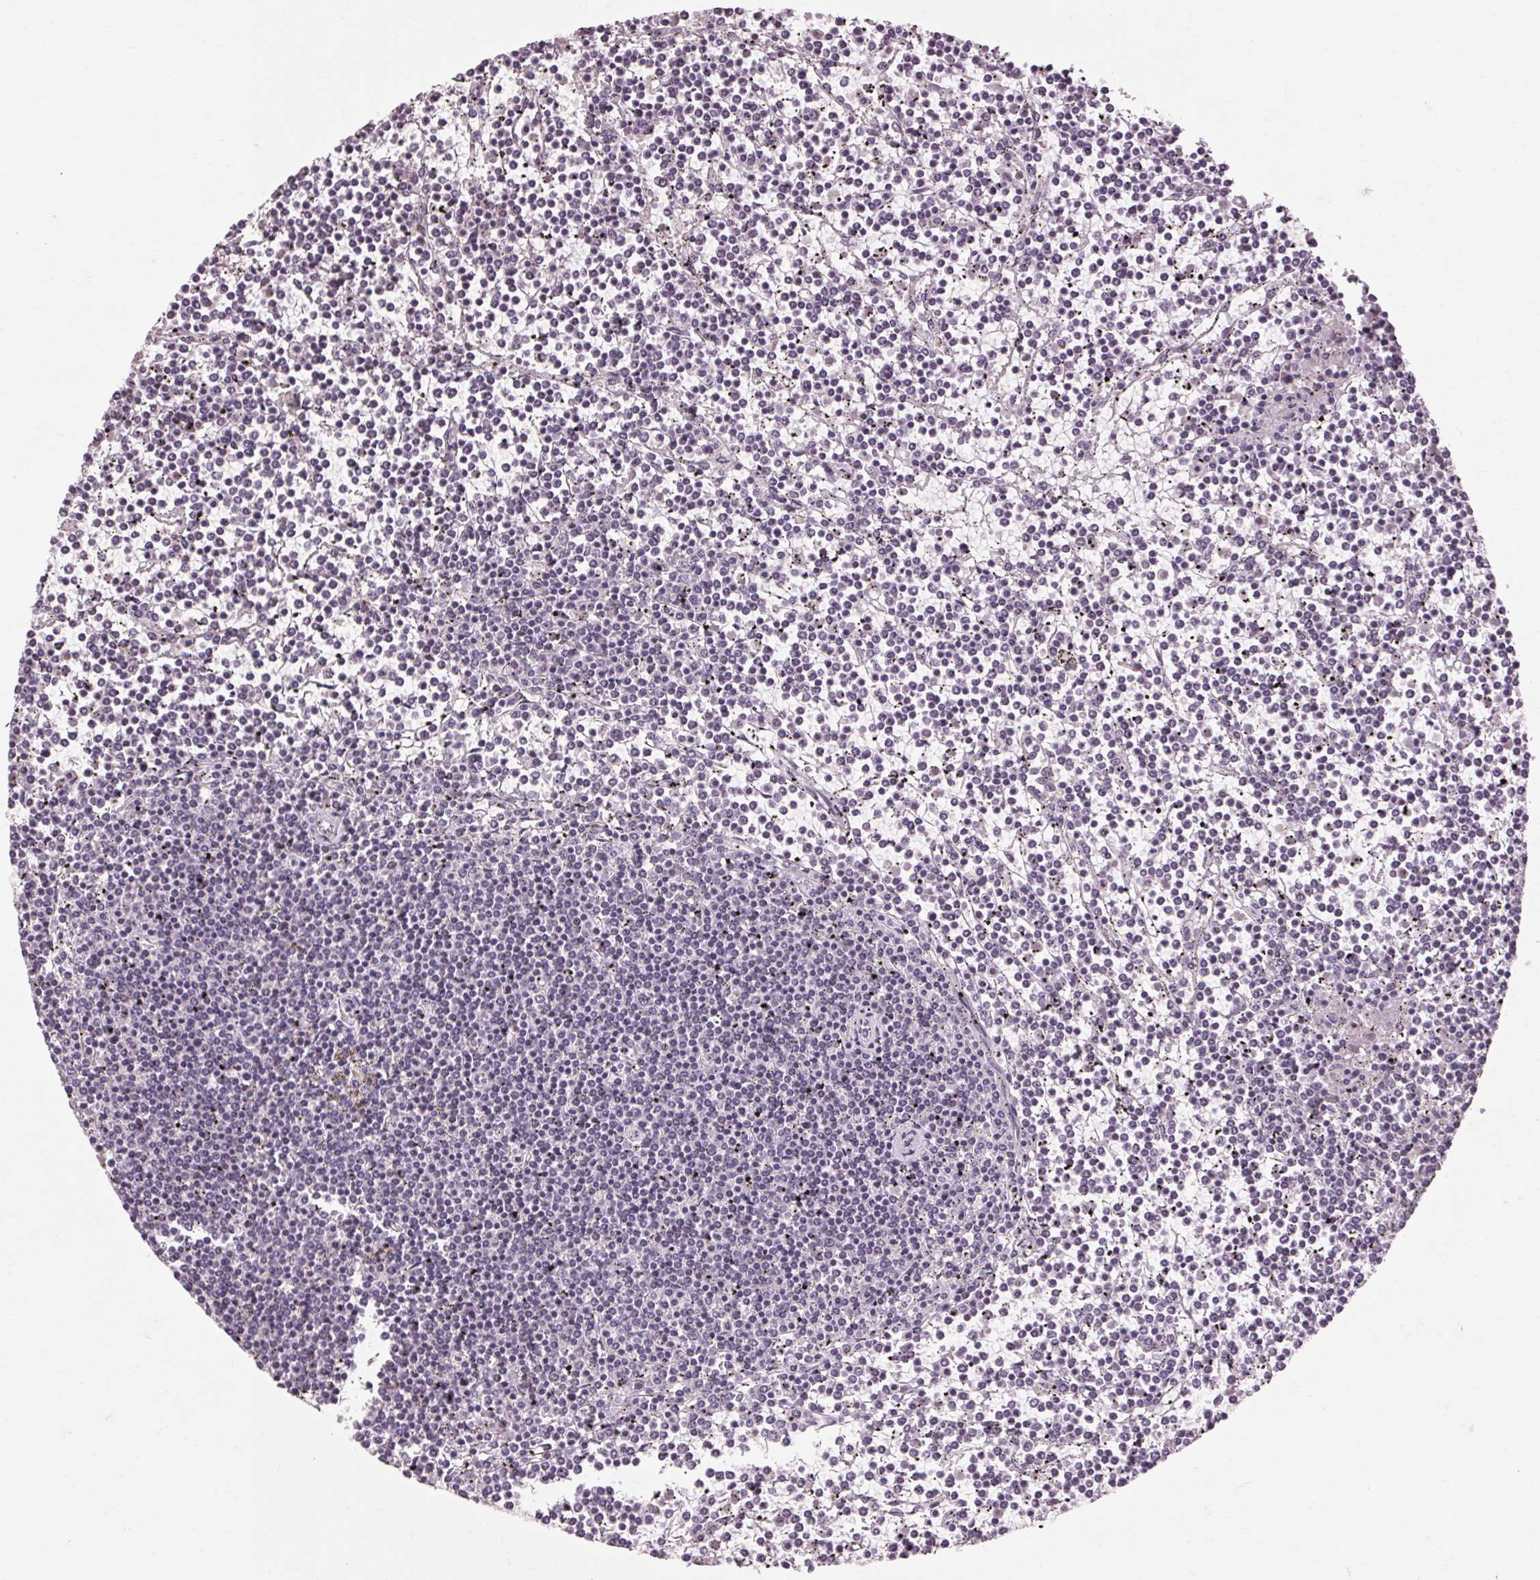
{"staining": {"intensity": "negative", "quantity": "none", "location": "none"}, "tissue": "lymphoma", "cell_type": "Tumor cells", "image_type": "cancer", "snomed": [{"axis": "morphology", "description": "Malignant lymphoma, non-Hodgkin's type, Low grade"}, {"axis": "topography", "description": "Spleen"}], "caption": "This is an immunohistochemistry (IHC) image of low-grade malignant lymphoma, non-Hodgkin's type. There is no expression in tumor cells.", "gene": "POMC", "patient": {"sex": "female", "age": 19}}